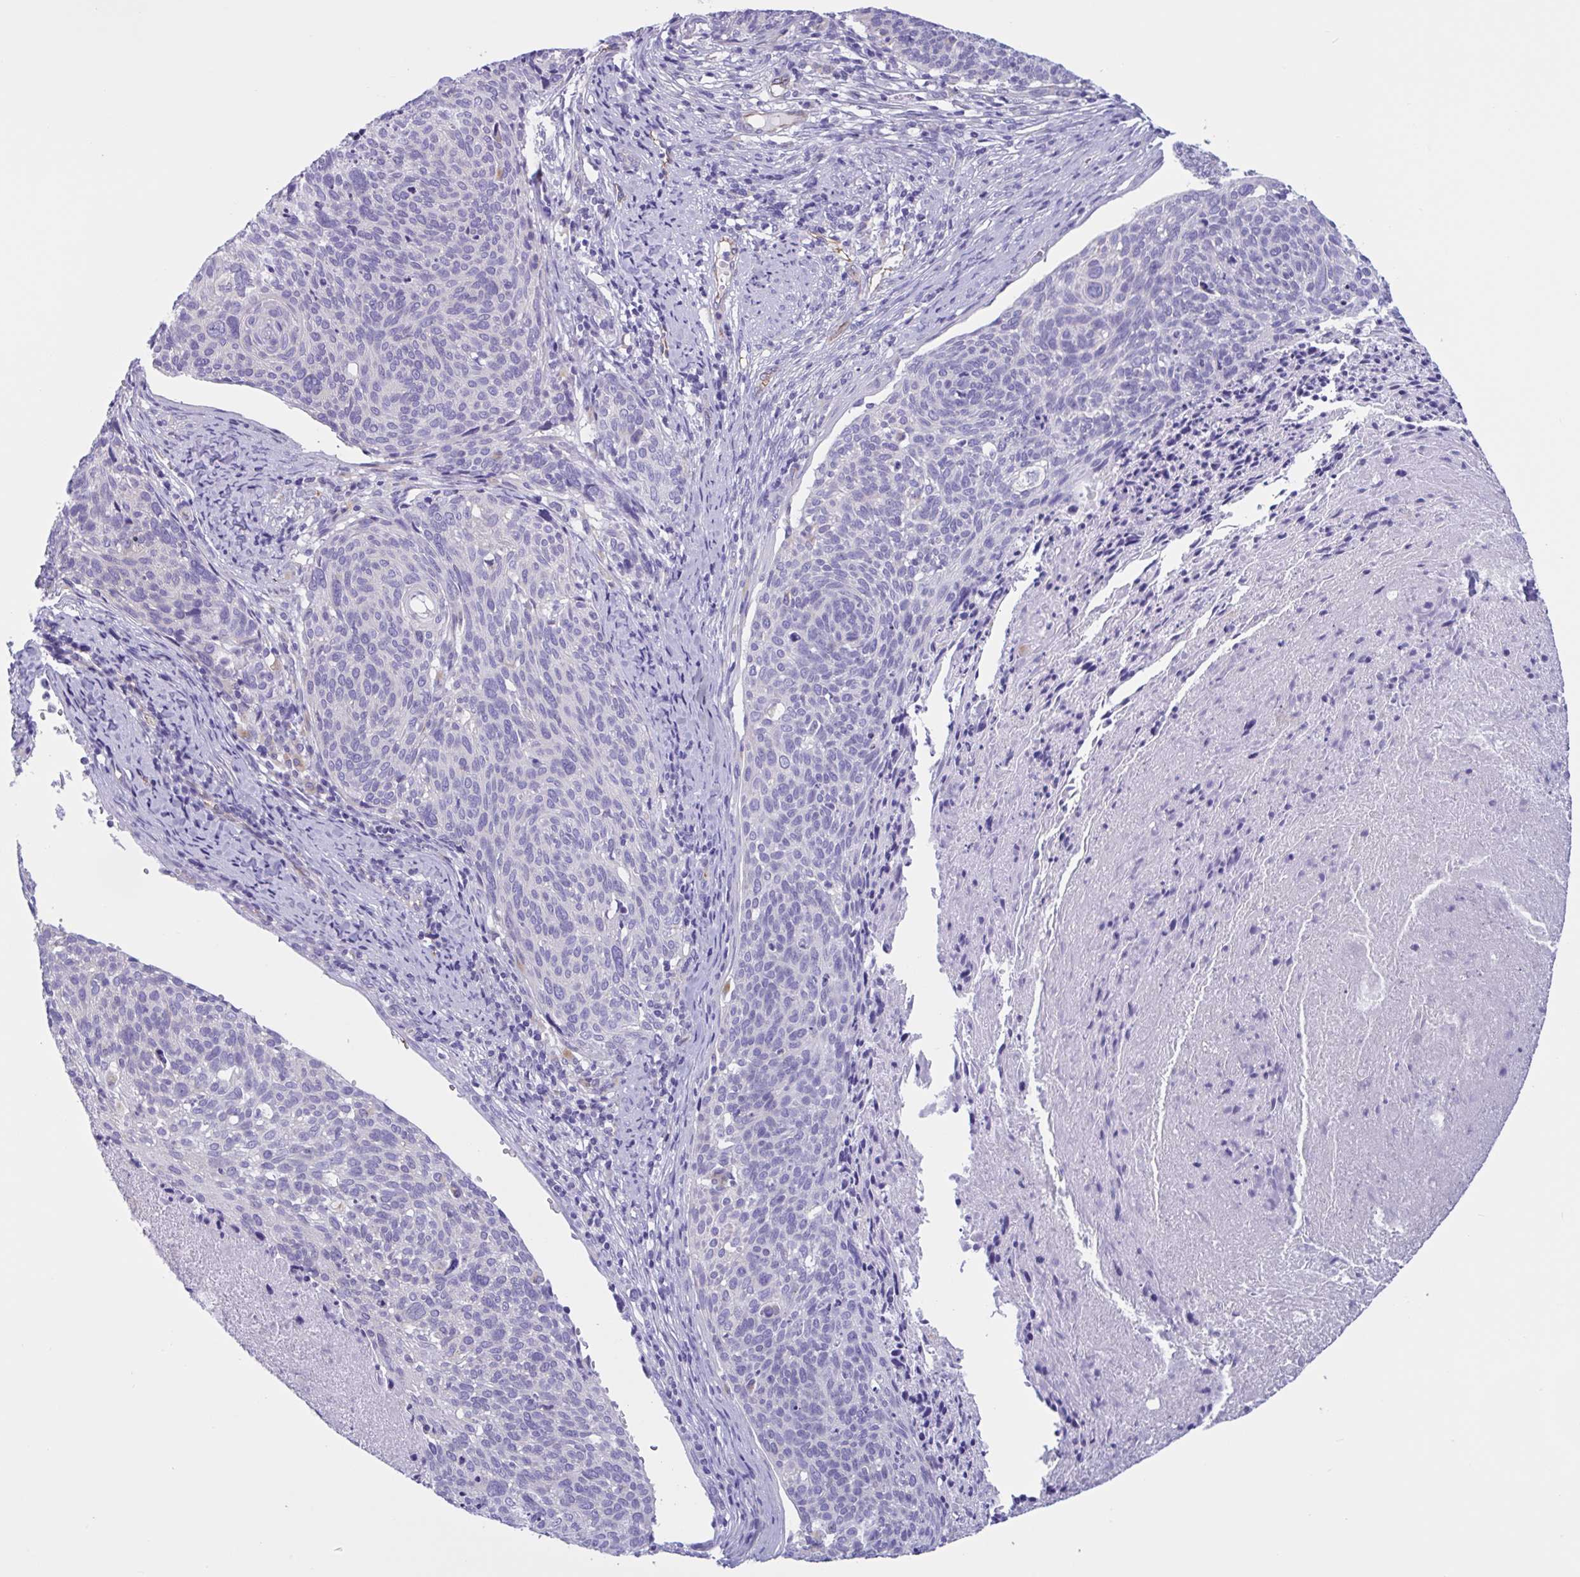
{"staining": {"intensity": "negative", "quantity": "none", "location": "none"}, "tissue": "cervical cancer", "cell_type": "Tumor cells", "image_type": "cancer", "snomed": [{"axis": "morphology", "description": "Squamous cell carcinoma, NOS"}, {"axis": "topography", "description": "Cervix"}], "caption": "Cervical cancer stained for a protein using immunohistochemistry (IHC) exhibits no staining tumor cells.", "gene": "RPL22L1", "patient": {"sex": "female", "age": 49}}